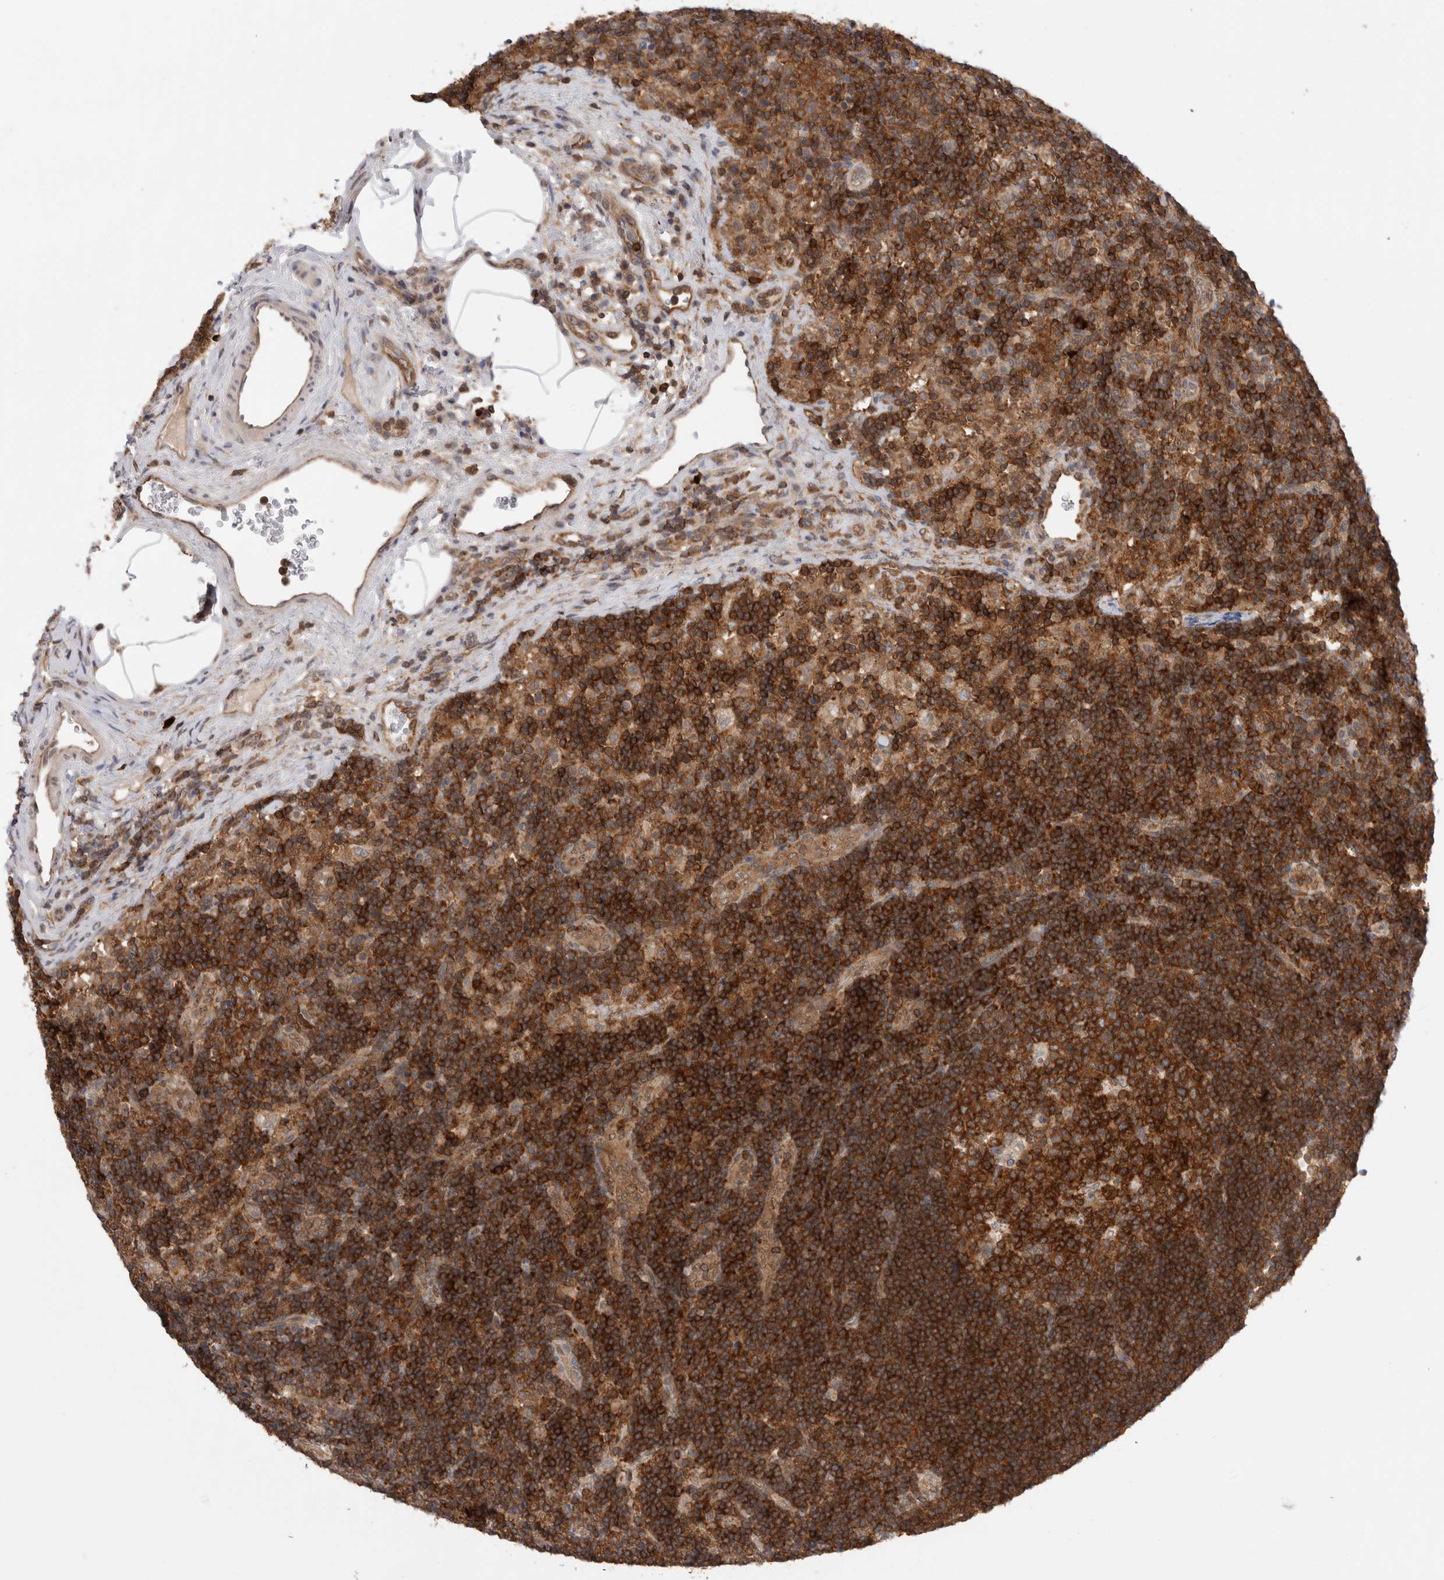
{"staining": {"intensity": "strong", "quantity": ">75%", "location": "cytoplasmic/membranous"}, "tissue": "lymph node", "cell_type": "Germinal center cells", "image_type": "normal", "snomed": [{"axis": "morphology", "description": "Normal tissue, NOS"}, {"axis": "topography", "description": "Lymph node"}], "caption": "IHC micrograph of unremarkable lymph node: lymph node stained using IHC shows high levels of strong protein expression localized specifically in the cytoplasmic/membranous of germinal center cells, appearing as a cytoplasmic/membranous brown color.", "gene": "NFKB1", "patient": {"sex": "female", "age": 22}}